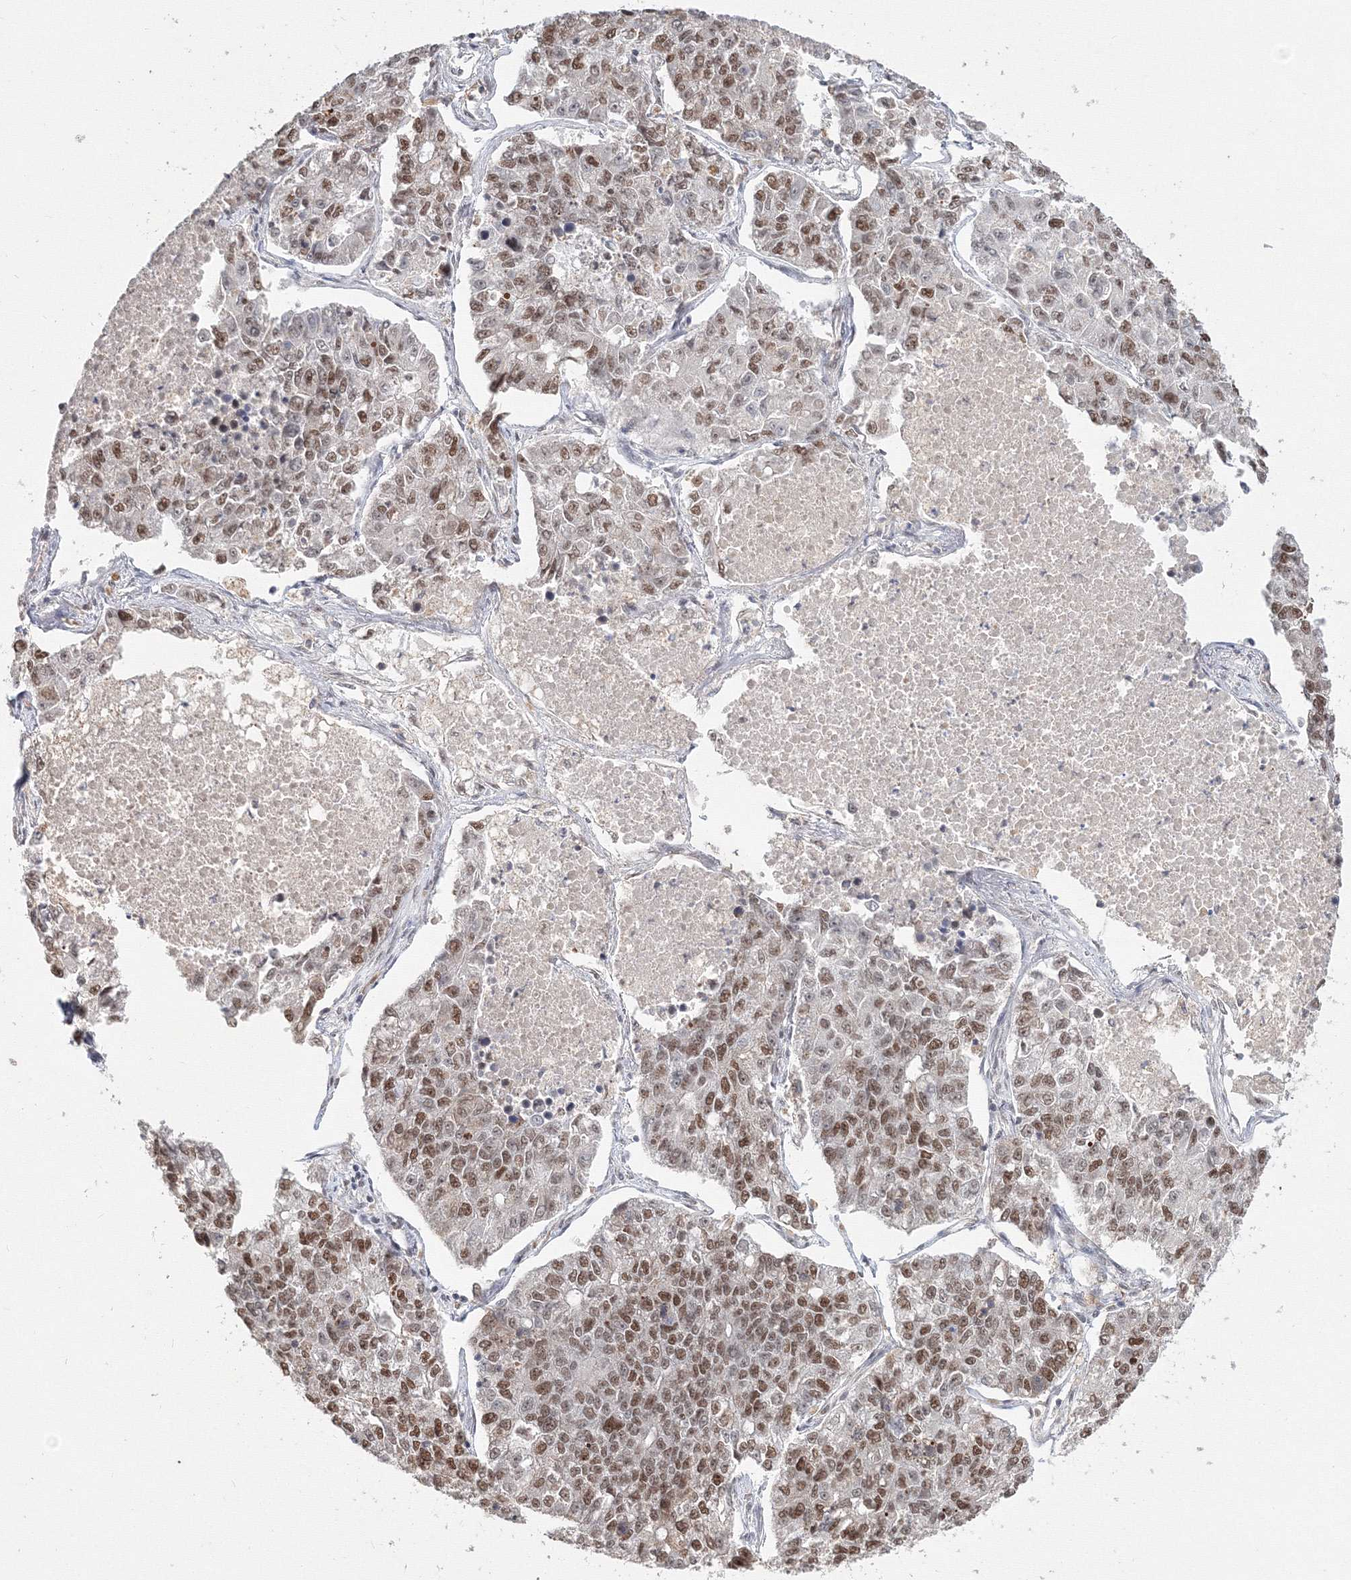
{"staining": {"intensity": "moderate", "quantity": ">75%", "location": "nuclear"}, "tissue": "lung cancer", "cell_type": "Tumor cells", "image_type": "cancer", "snomed": [{"axis": "morphology", "description": "Adenocarcinoma, NOS"}, {"axis": "topography", "description": "Lung"}], "caption": "This image demonstrates immunohistochemistry (IHC) staining of adenocarcinoma (lung), with medium moderate nuclear positivity in about >75% of tumor cells.", "gene": "IWS1", "patient": {"sex": "male", "age": 49}}